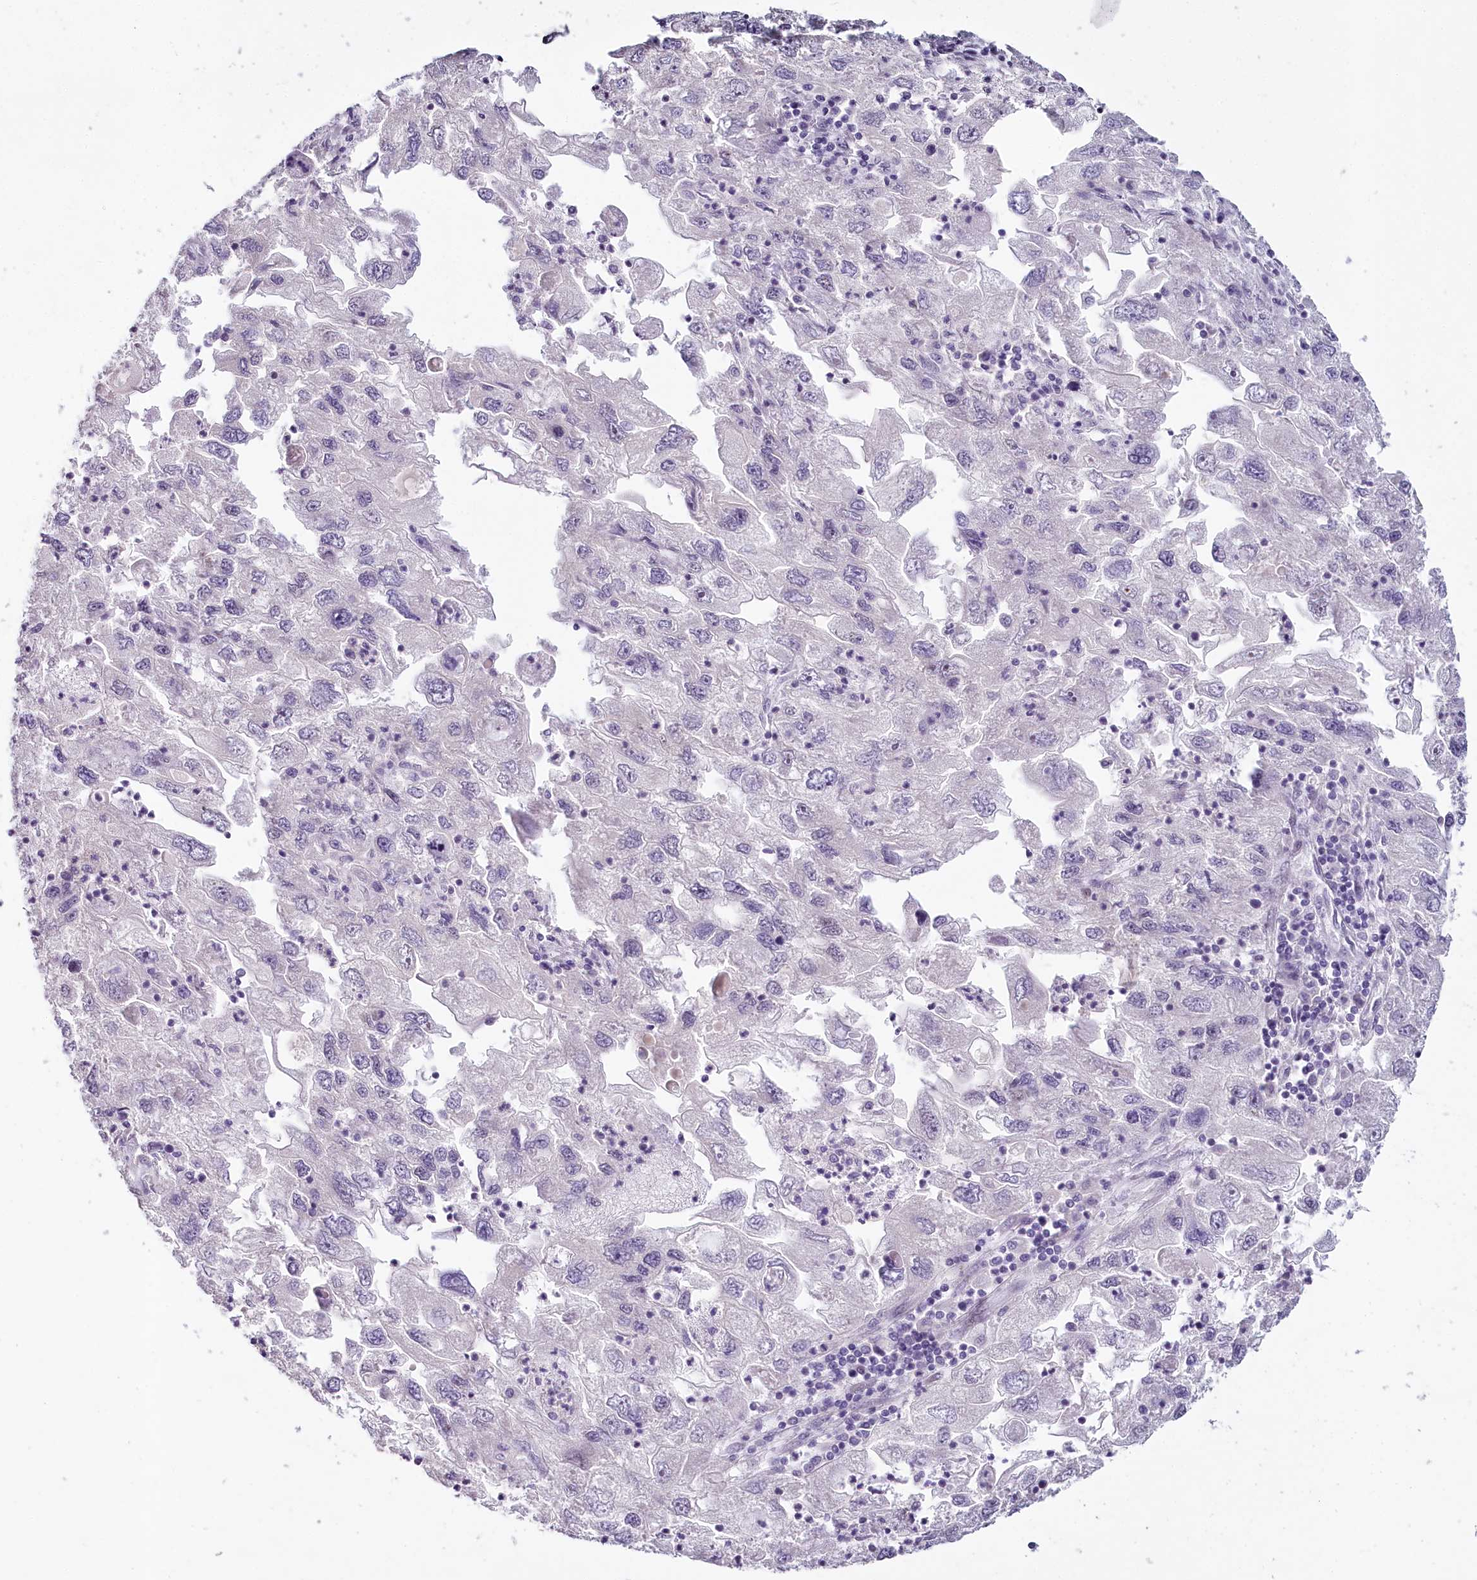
{"staining": {"intensity": "negative", "quantity": "none", "location": "none"}, "tissue": "endometrial cancer", "cell_type": "Tumor cells", "image_type": "cancer", "snomed": [{"axis": "morphology", "description": "Adenocarcinoma, NOS"}, {"axis": "topography", "description": "Endometrium"}], "caption": "Tumor cells are negative for protein expression in human endometrial cancer.", "gene": "HPD", "patient": {"sex": "female", "age": 49}}